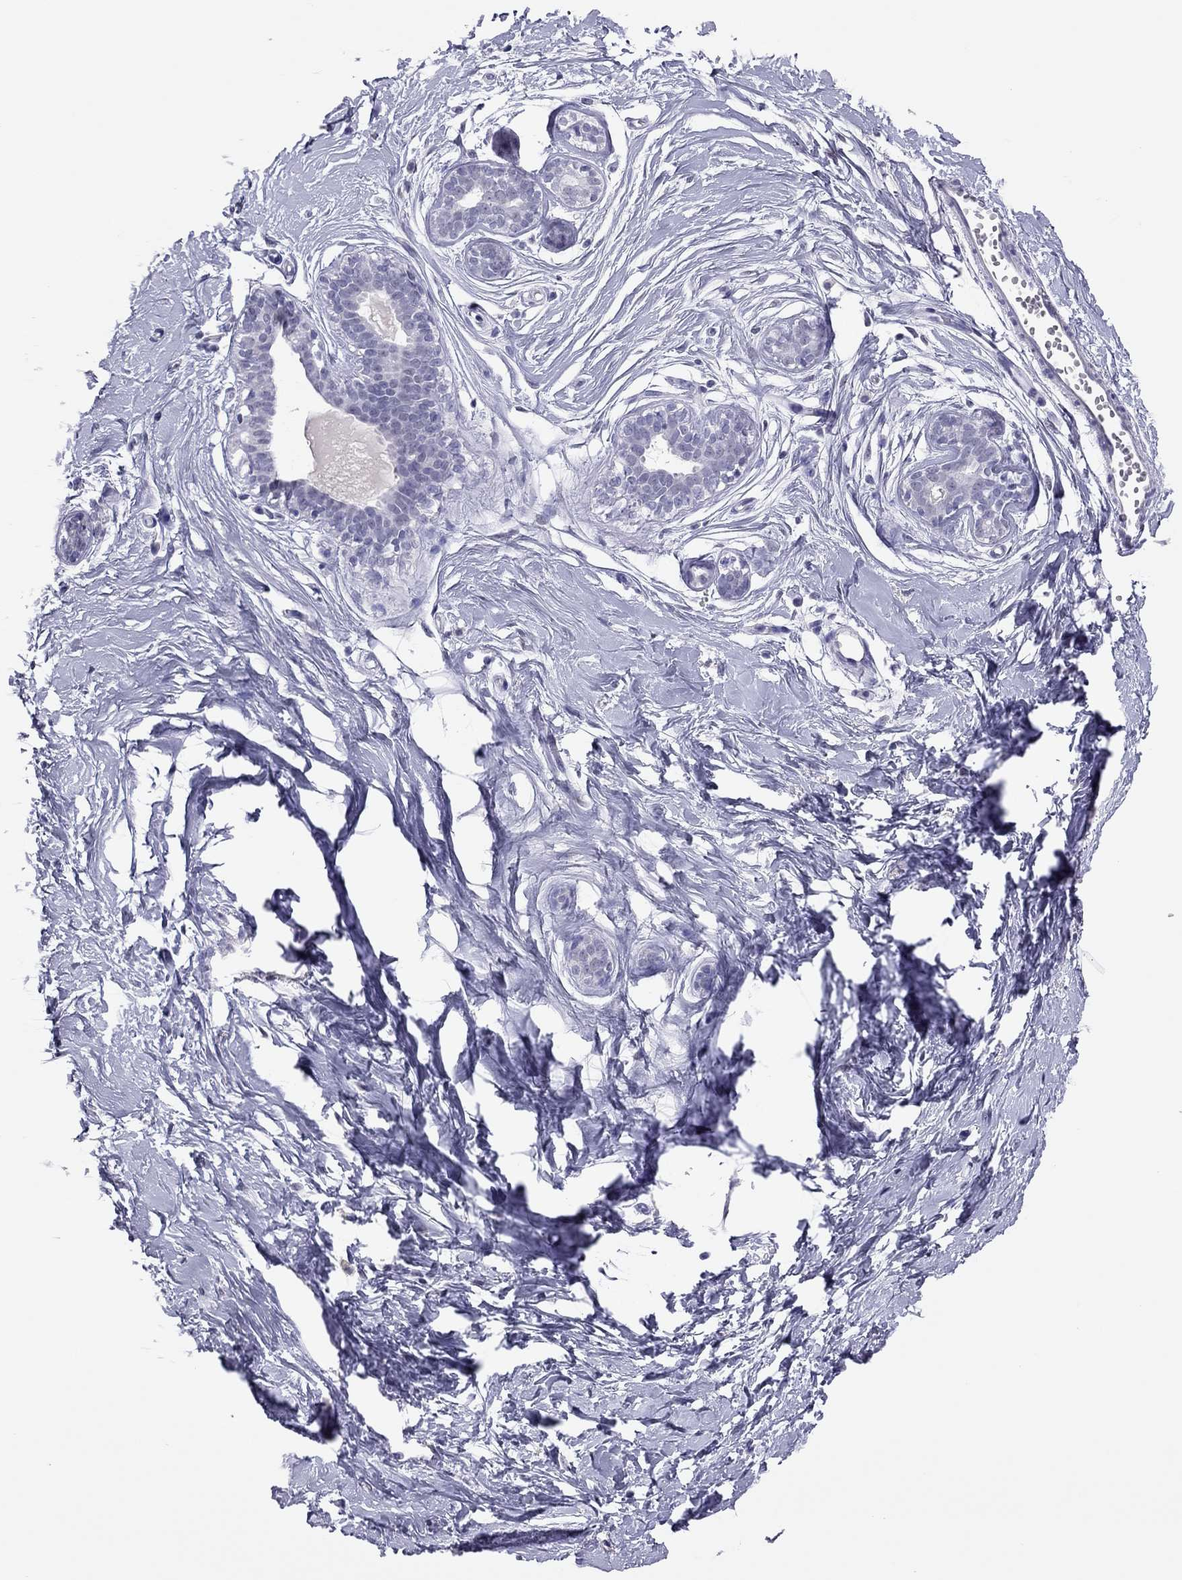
{"staining": {"intensity": "negative", "quantity": "none", "location": "none"}, "tissue": "breast", "cell_type": "Adipocytes", "image_type": "normal", "snomed": [{"axis": "morphology", "description": "Normal tissue, NOS"}, {"axis": "topography", "description": "Breast"}], "caption": "This is an immunohistochemistry photomicrograph of normal human breast. There is no positivity in adipocytes.", "gene": "PHOX2A", "patient": {"sex": "female", "age": 37}}